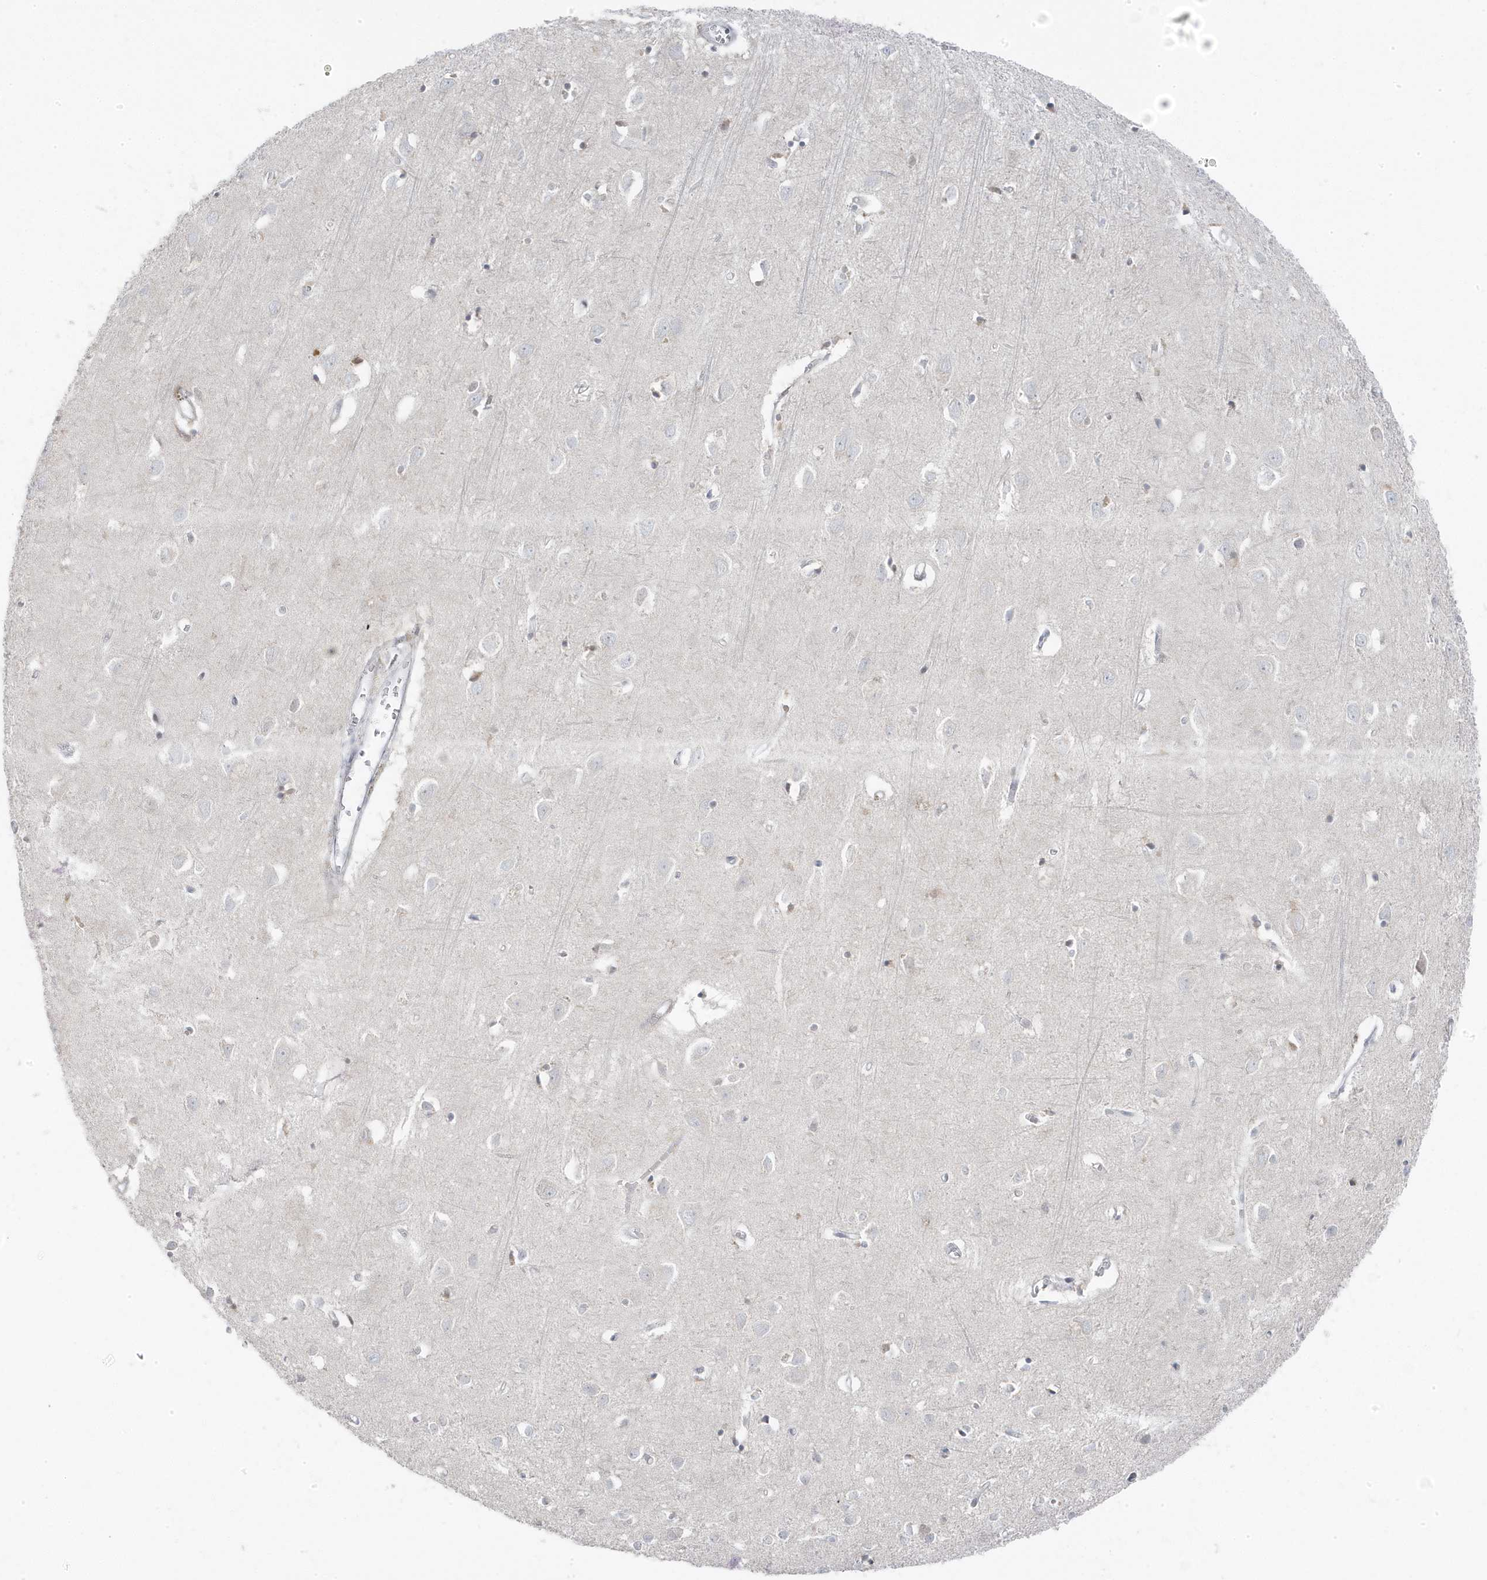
{"staining": {"intensity": "negative", "quantity": "none", "location": "none"}, "tissue": "cerebral cortex", "cell_type": "Endothelial cells", "image_type": "normal", "snomed": [{"axis": "morphology", "description": "Normal tissue, NOS"}, {"axis": "topography", "description": "Cerebral cortex"}], "caption": "The micrograph displays no staining of endothelial cells in normal cerebral cortex. Nuclei are stained in blue.", "gene": "TSEN15", "patient": {"sex": "female", "age": 64}}